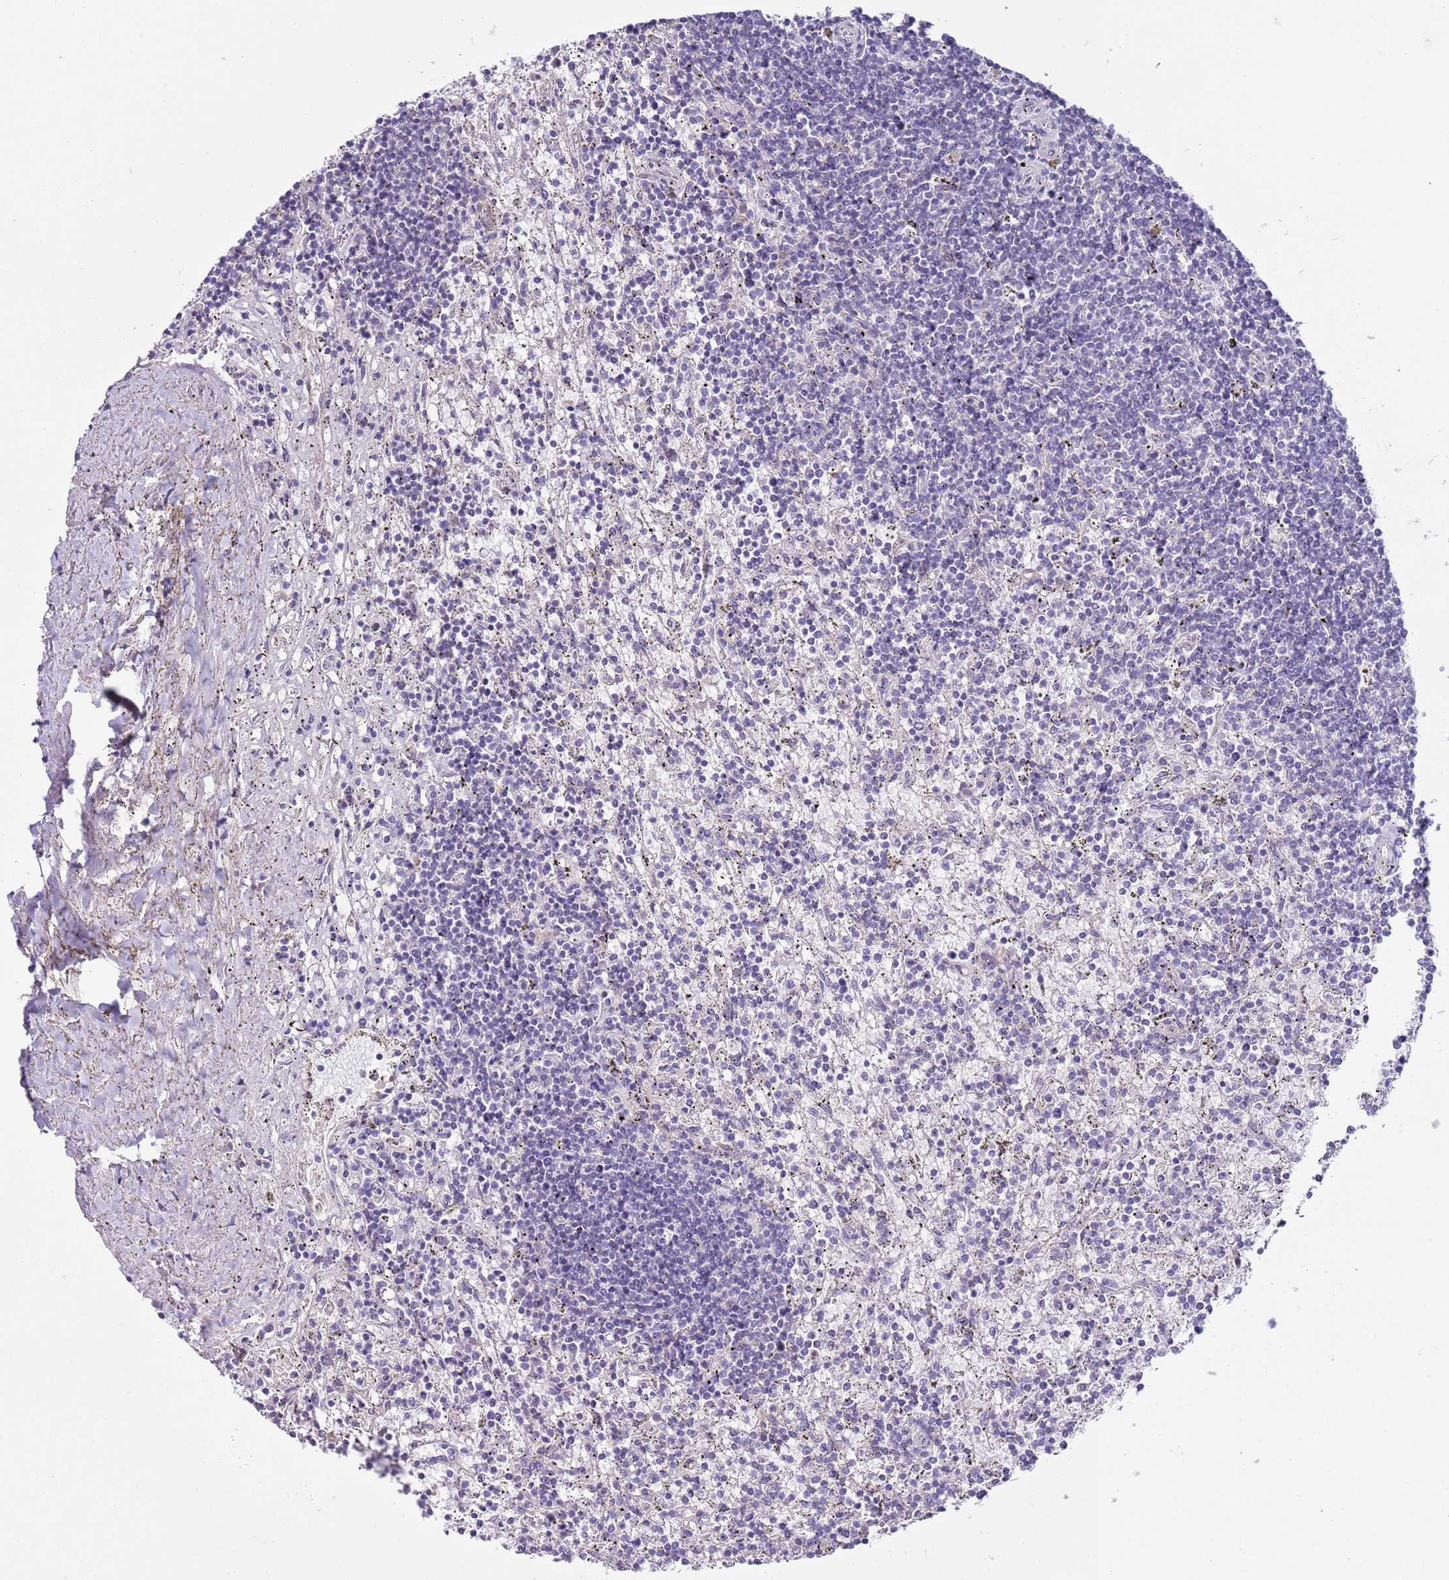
{"staining": {"intensity": "negative", "quantity": "none", "location": "none"}, "tissue": "lymphoma", "cell_type": "Tumor cells", "image_type": "cancer", "snomed": [{"axis": "morphology", "description": "Malignant lymphoma, non-Hodgkin's type, Low grade"}, {"axis": "topography", "description": "Spleen"}], "caption": "Immunohistochemistry (IHC) of lymphoma demonstrates no expression in tumor cells. (Immunohistochemistry (IHC), brightfield microscopy, high magnification).", "gene": "HEATR1", "patient": {"sex": "male", "age": 76}}